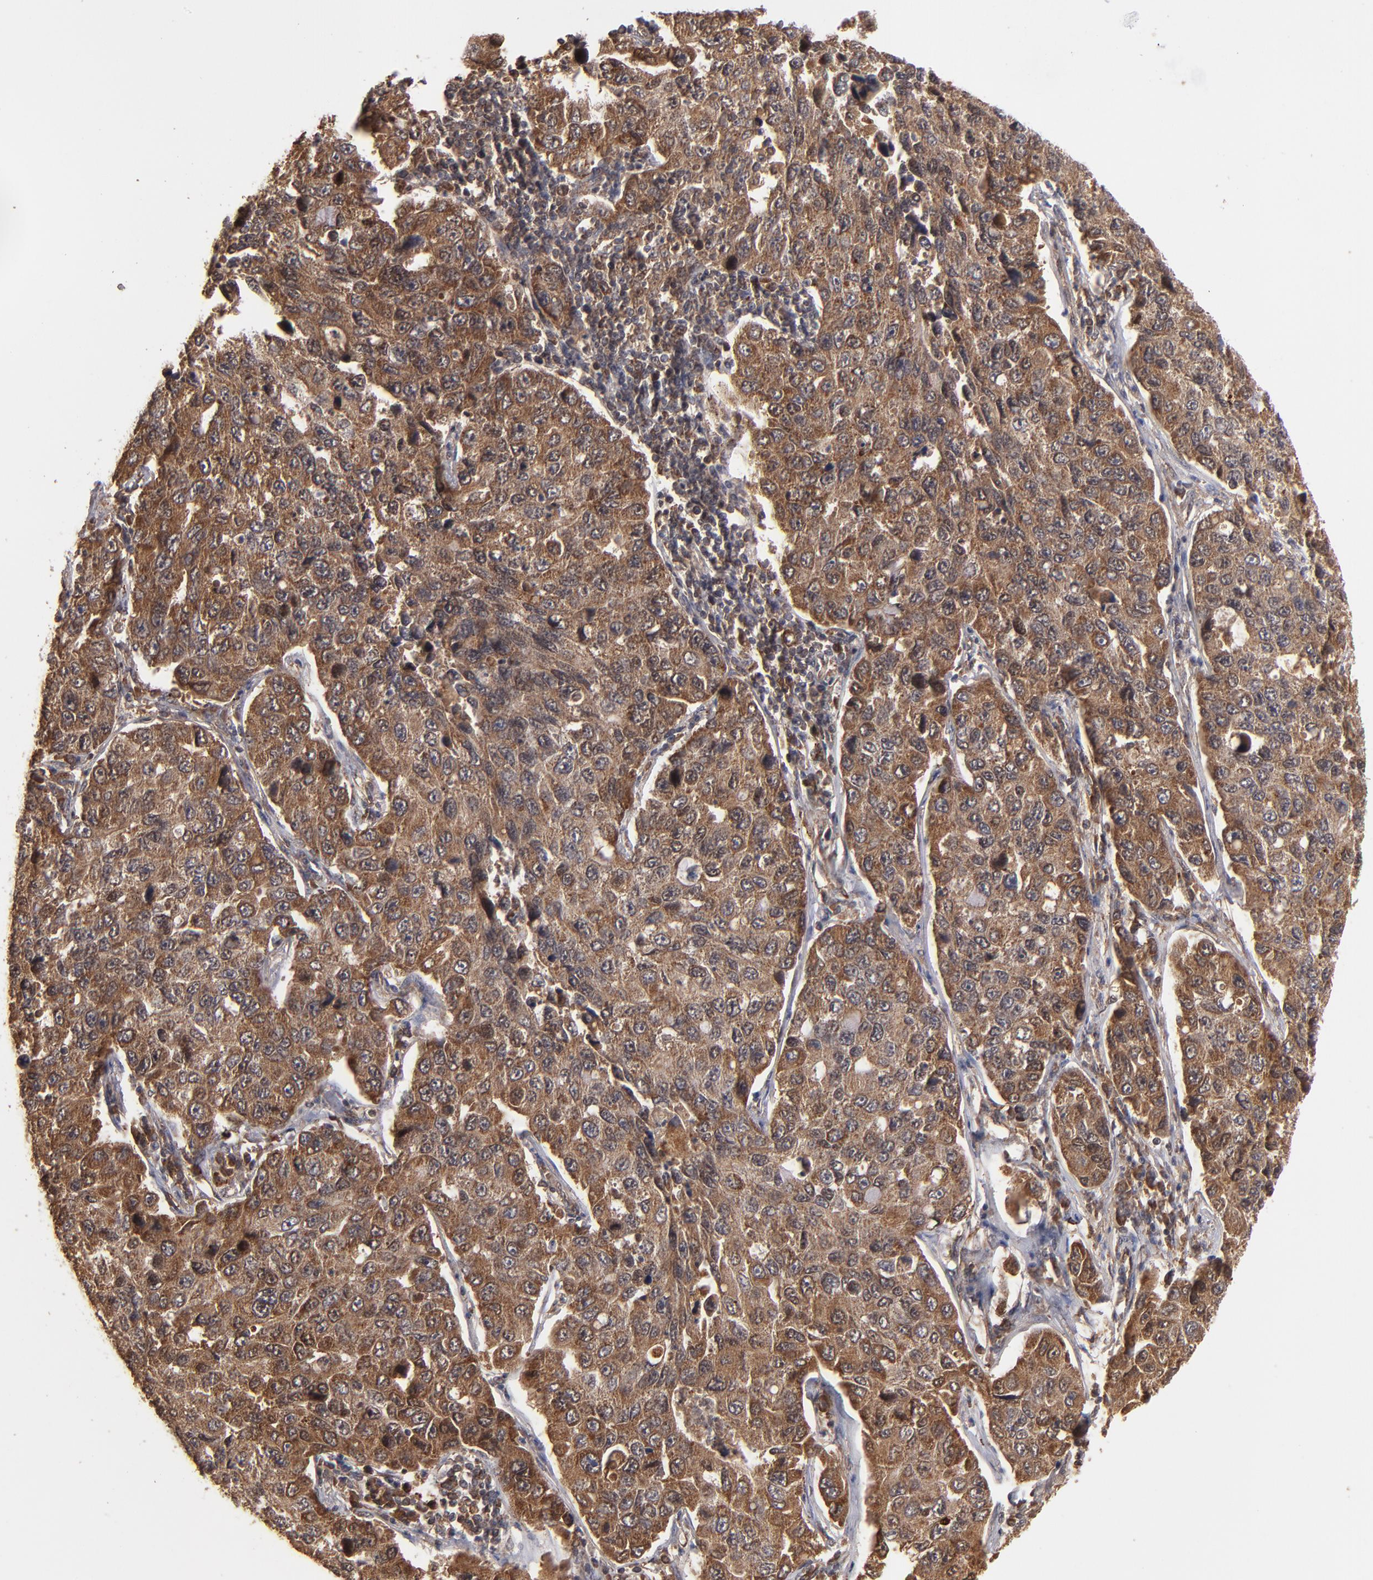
{"staining": {"intensity": "strong", "quantity": ">75%", "location": "cytoplasmic/membranous"}, "tissue": "lung cancer", "cell_type": "Tumor cells", "image_type": "cancer", "snomed": [{"axis": "morphology", "description": "Adenocarcinoma, NOS"}, {"axis": "topography", "description": "Lung"}], "caption": "This is a micrograph of immunohistochemistry (IHC) staining of lung cancer (adenocarcinoma), which shows strong positivity in the cytoplasmic/membranous of tumor cells.", "gene": "TENM1", "patient": {"sex": "male", "age": 64}}